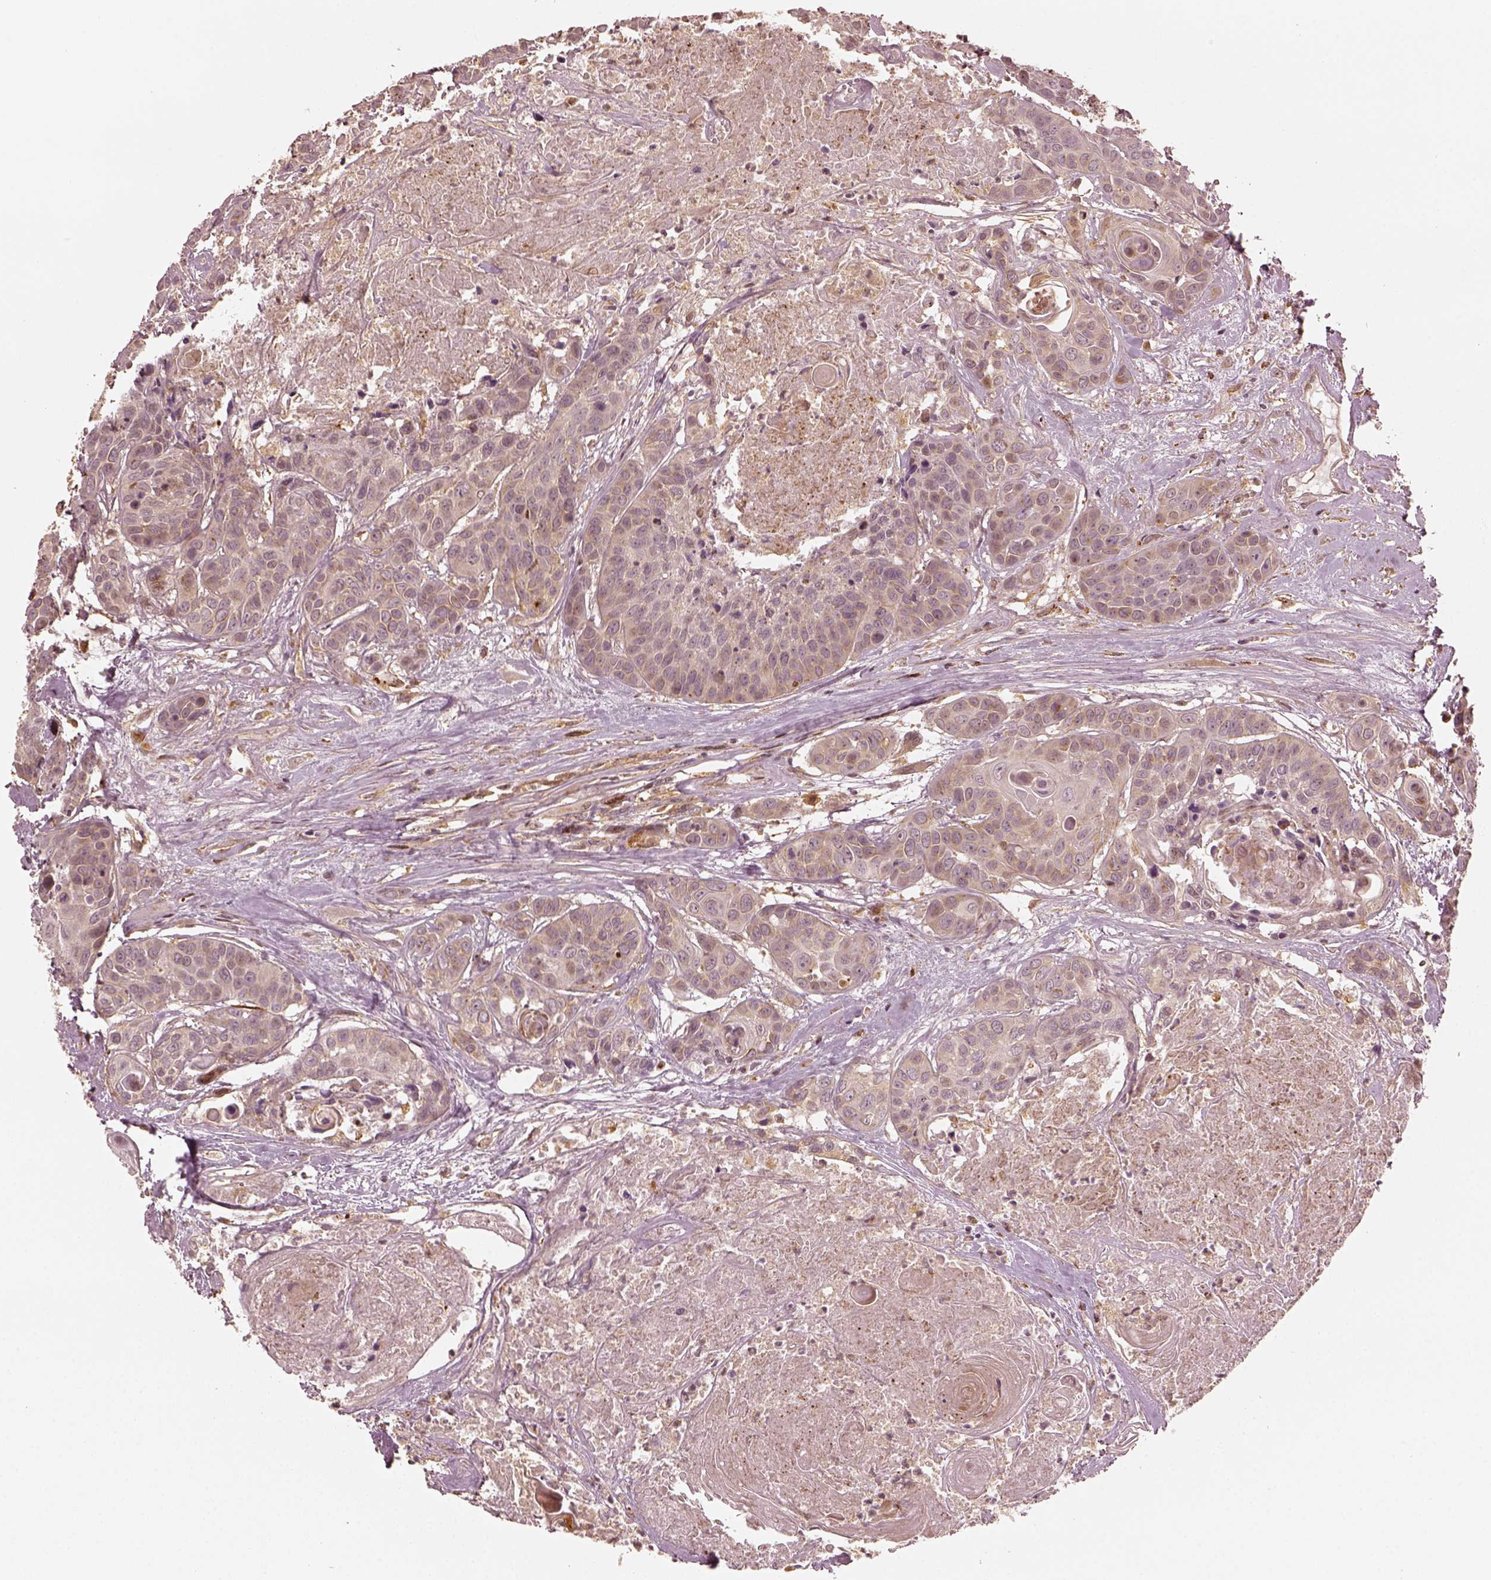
{"staining": {"intensity": "weak", "quantity": "25%-75%", "location": "cytoplasmic/membranous"}, "tissue": "head and neck cancer", "cell_type": "Tumor cells", "image_type": "cancer", "snomed": [{"axis": "morphology", "description": "Squamous cell carcinoma, NOS"}, {"axis": "topography", "description": "Oral tissue"}, {"axis": "topography", "description": "Head-Neck"}], "caption": "Immunohistochemical staining of human head and neck squamous cell carcinoma displays low levels of weak cytoplasmic/membranous staining in about 25%-75% of tumor cells.", "gene": "SLC12A9", "patient": {"sex": "male", "age": 56}}